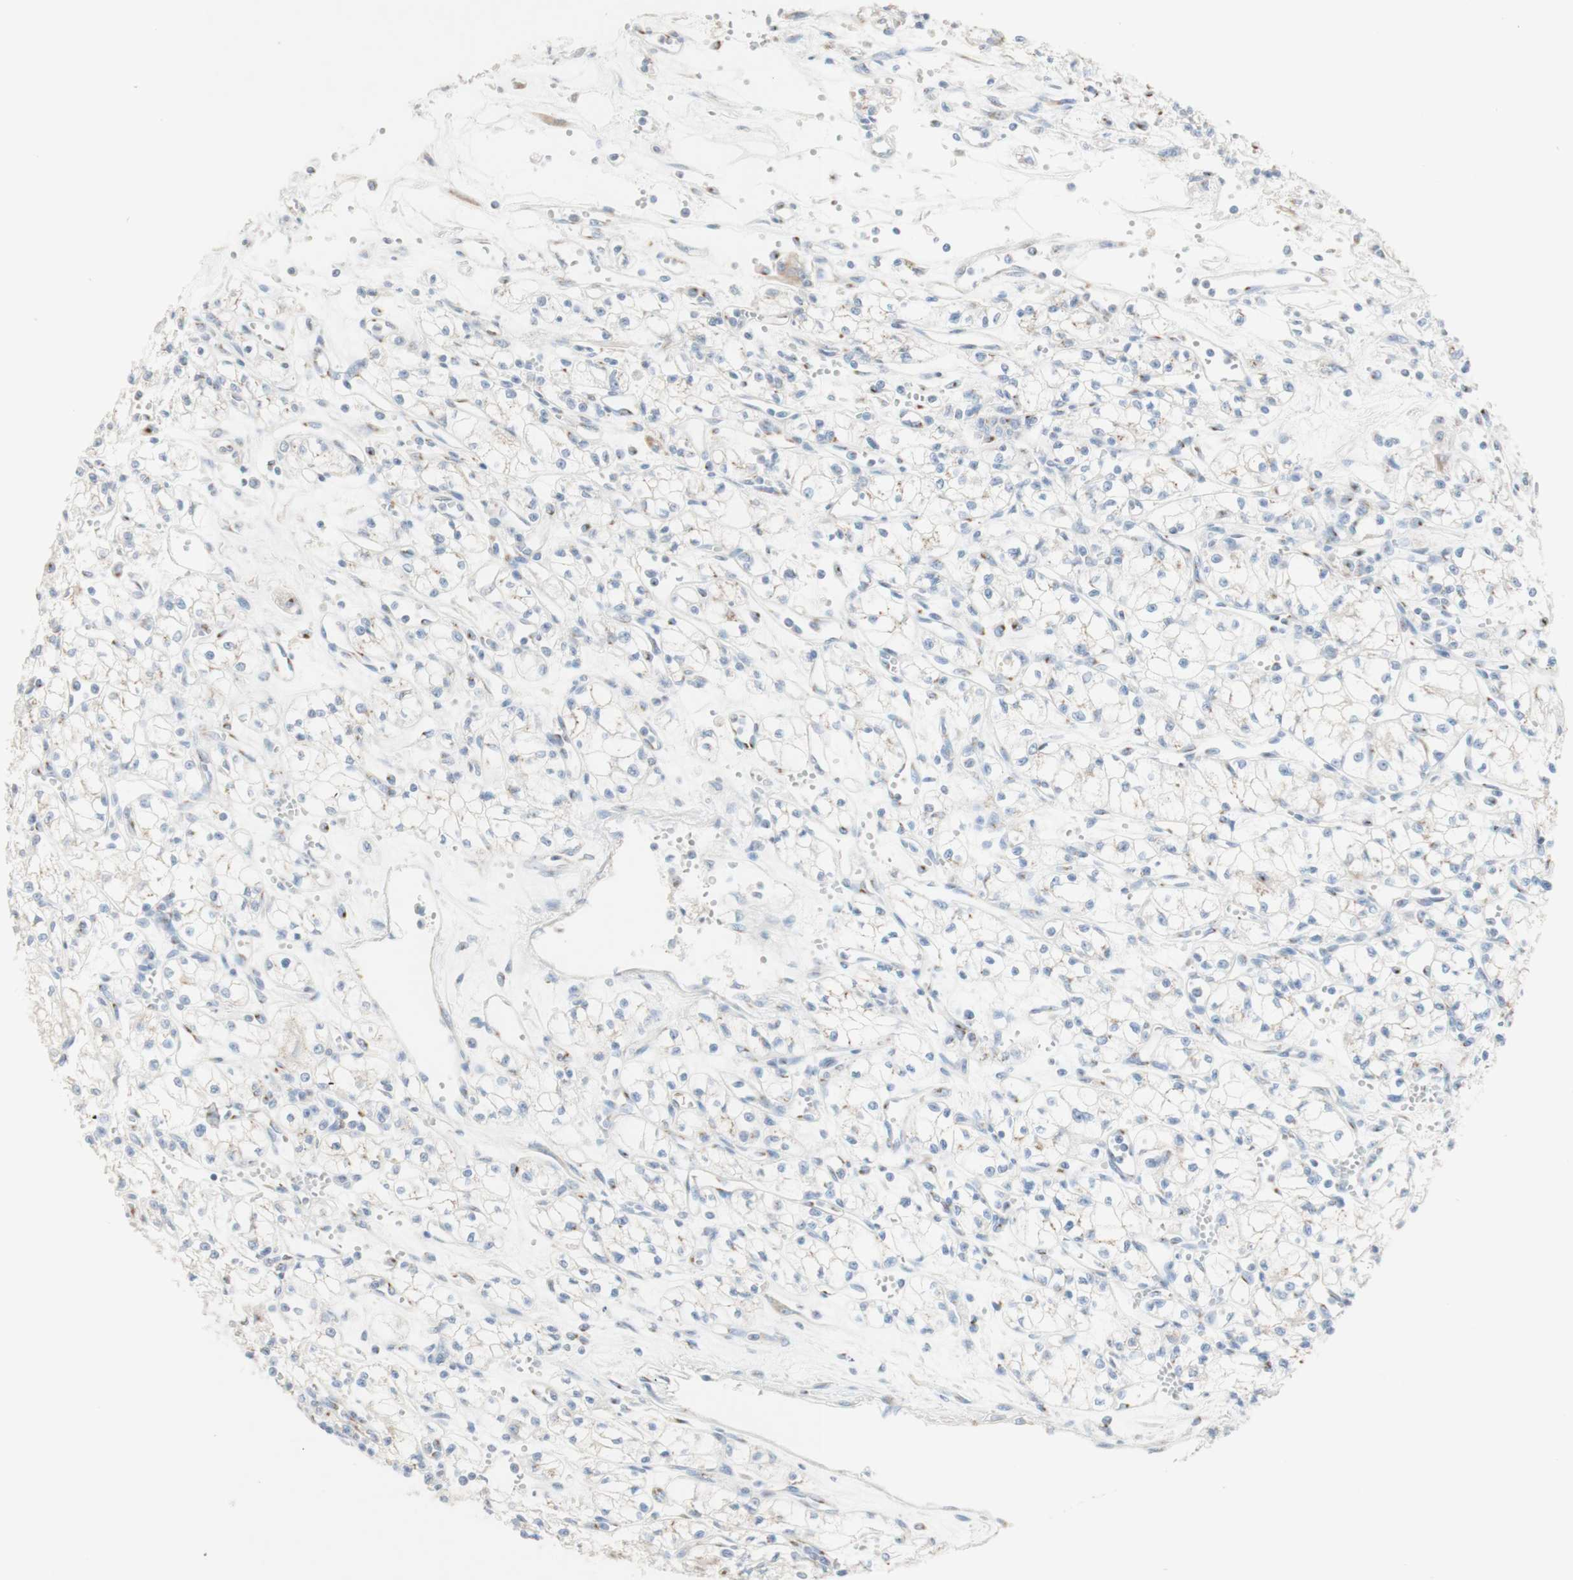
{"staining": {"intensity": "weak", "quantity": "<25%", "location": "cytoplasmic/membranous"}, "tissue": "renal cancer", "cell_type": "Tumor cells", "image_type": "cancer", "snomed": [{"axis": "morphology", "description": "Normal tissue, NOS"}, {"axis": "morphology", "description": "Adenocarcinoma, NOS"}, {"axis": "topography", "description": "Kidney"}], "caption": "Immunohistochemical staining of human adenocarcinoma (renal) shows no significant expression in tumor cells. (IHC, brightfield microscopy, high magnification).", "gene": "MANEA", "patient": {"sex": "male", "age": 59}}